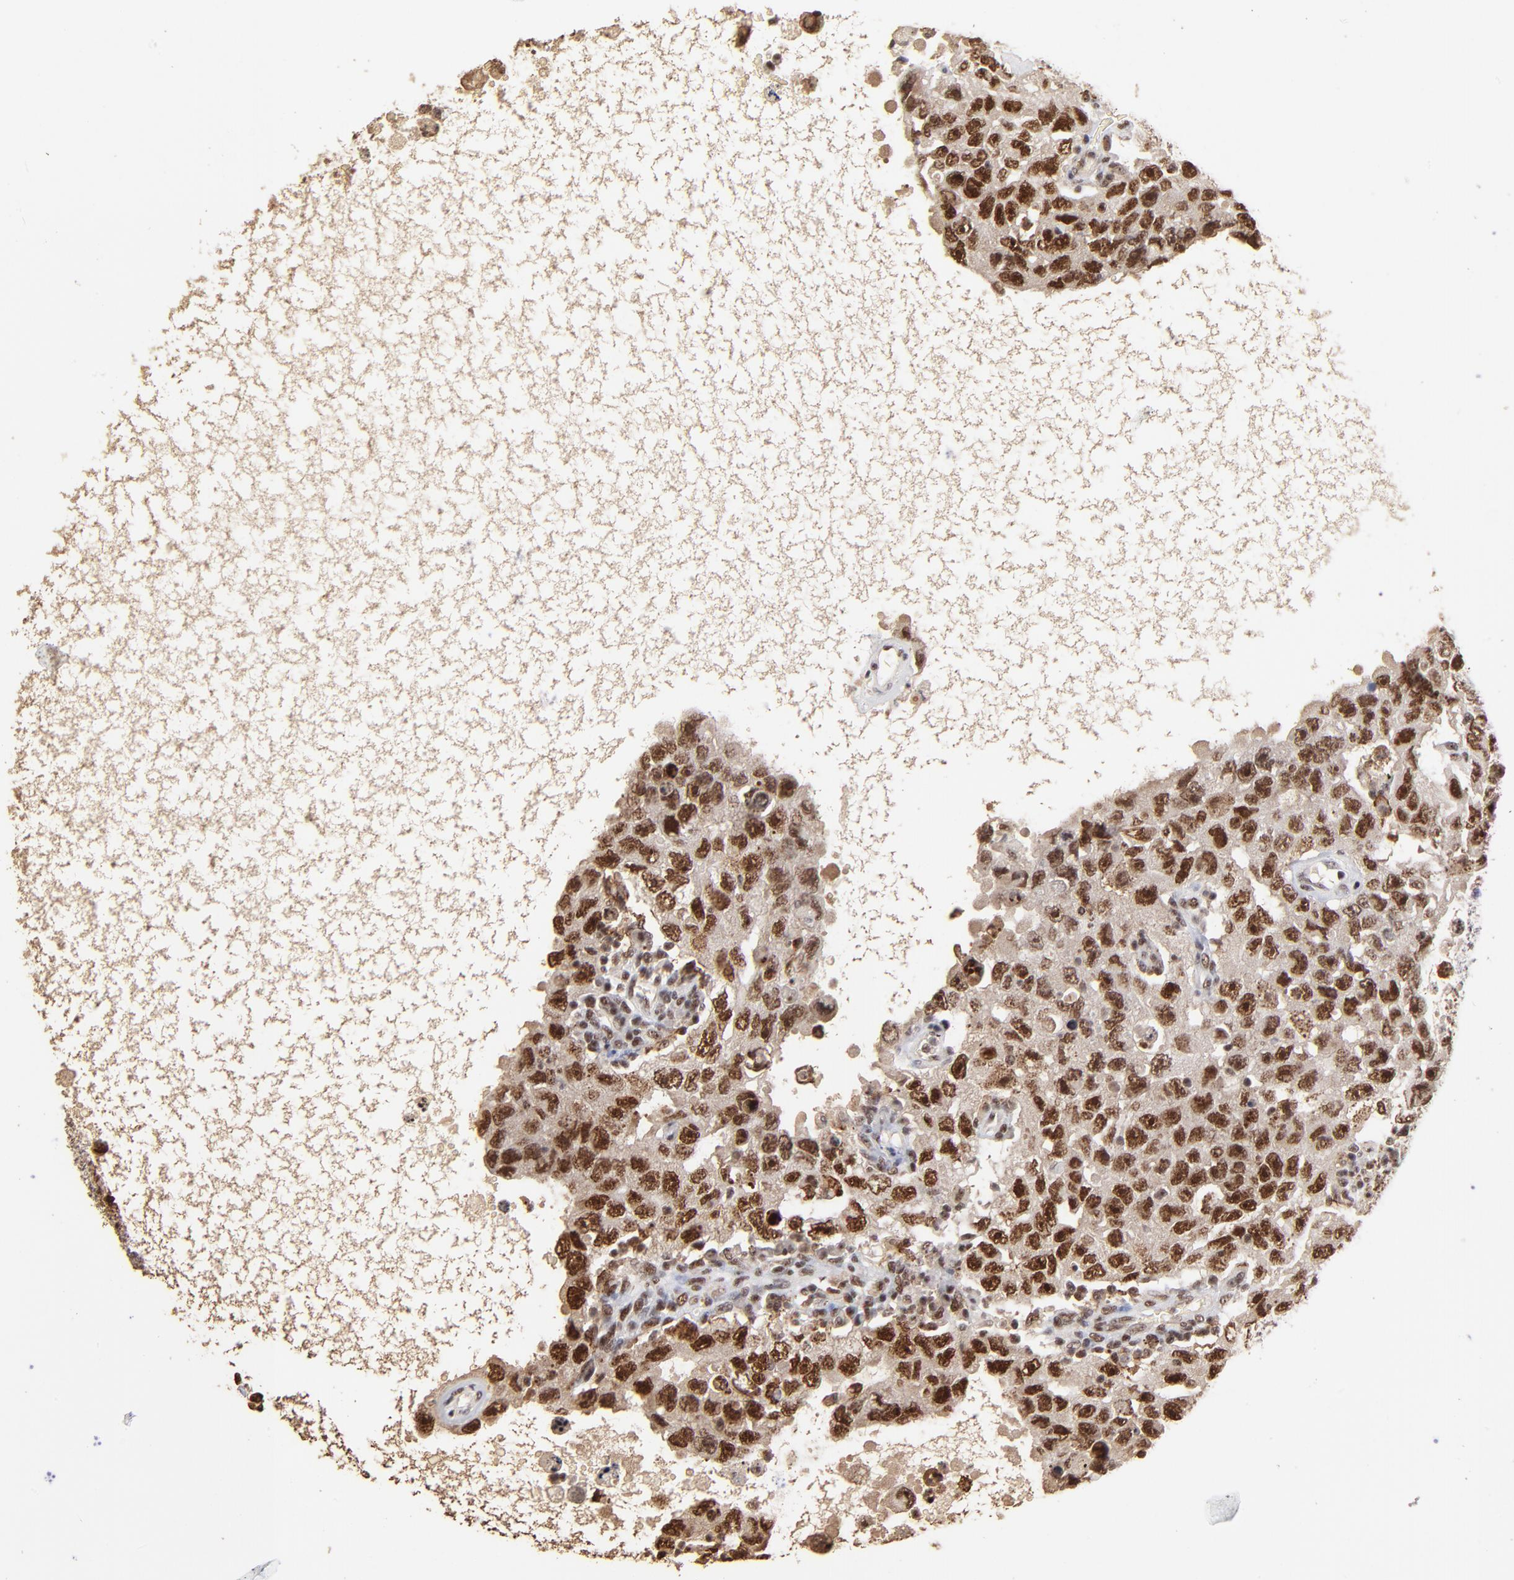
{"staining": {"intensity": "strong", "quantity": ">75%", "location": "cytoplasmic/membranous,nuclear"}, "tissue": "testis cancer", "cell_type": "Tumor cells", "image_type": "cancer", "snomed": [{"axis": "morphology", "description": "Carcinoma, Embryonal, NOS"}, {"axis": "topography", "description": "Testis"}], "caption": "Immunohistochemistry (DAB) staining of testis cancer displays strong cytoplasmic/membranous and nuclear protein expression in approximately >75% of tumor cells. (IHC, brightfield microscopy, high magnification).", "gene": "ZNF146", "patient": {"sex": "male", "age": 26}}